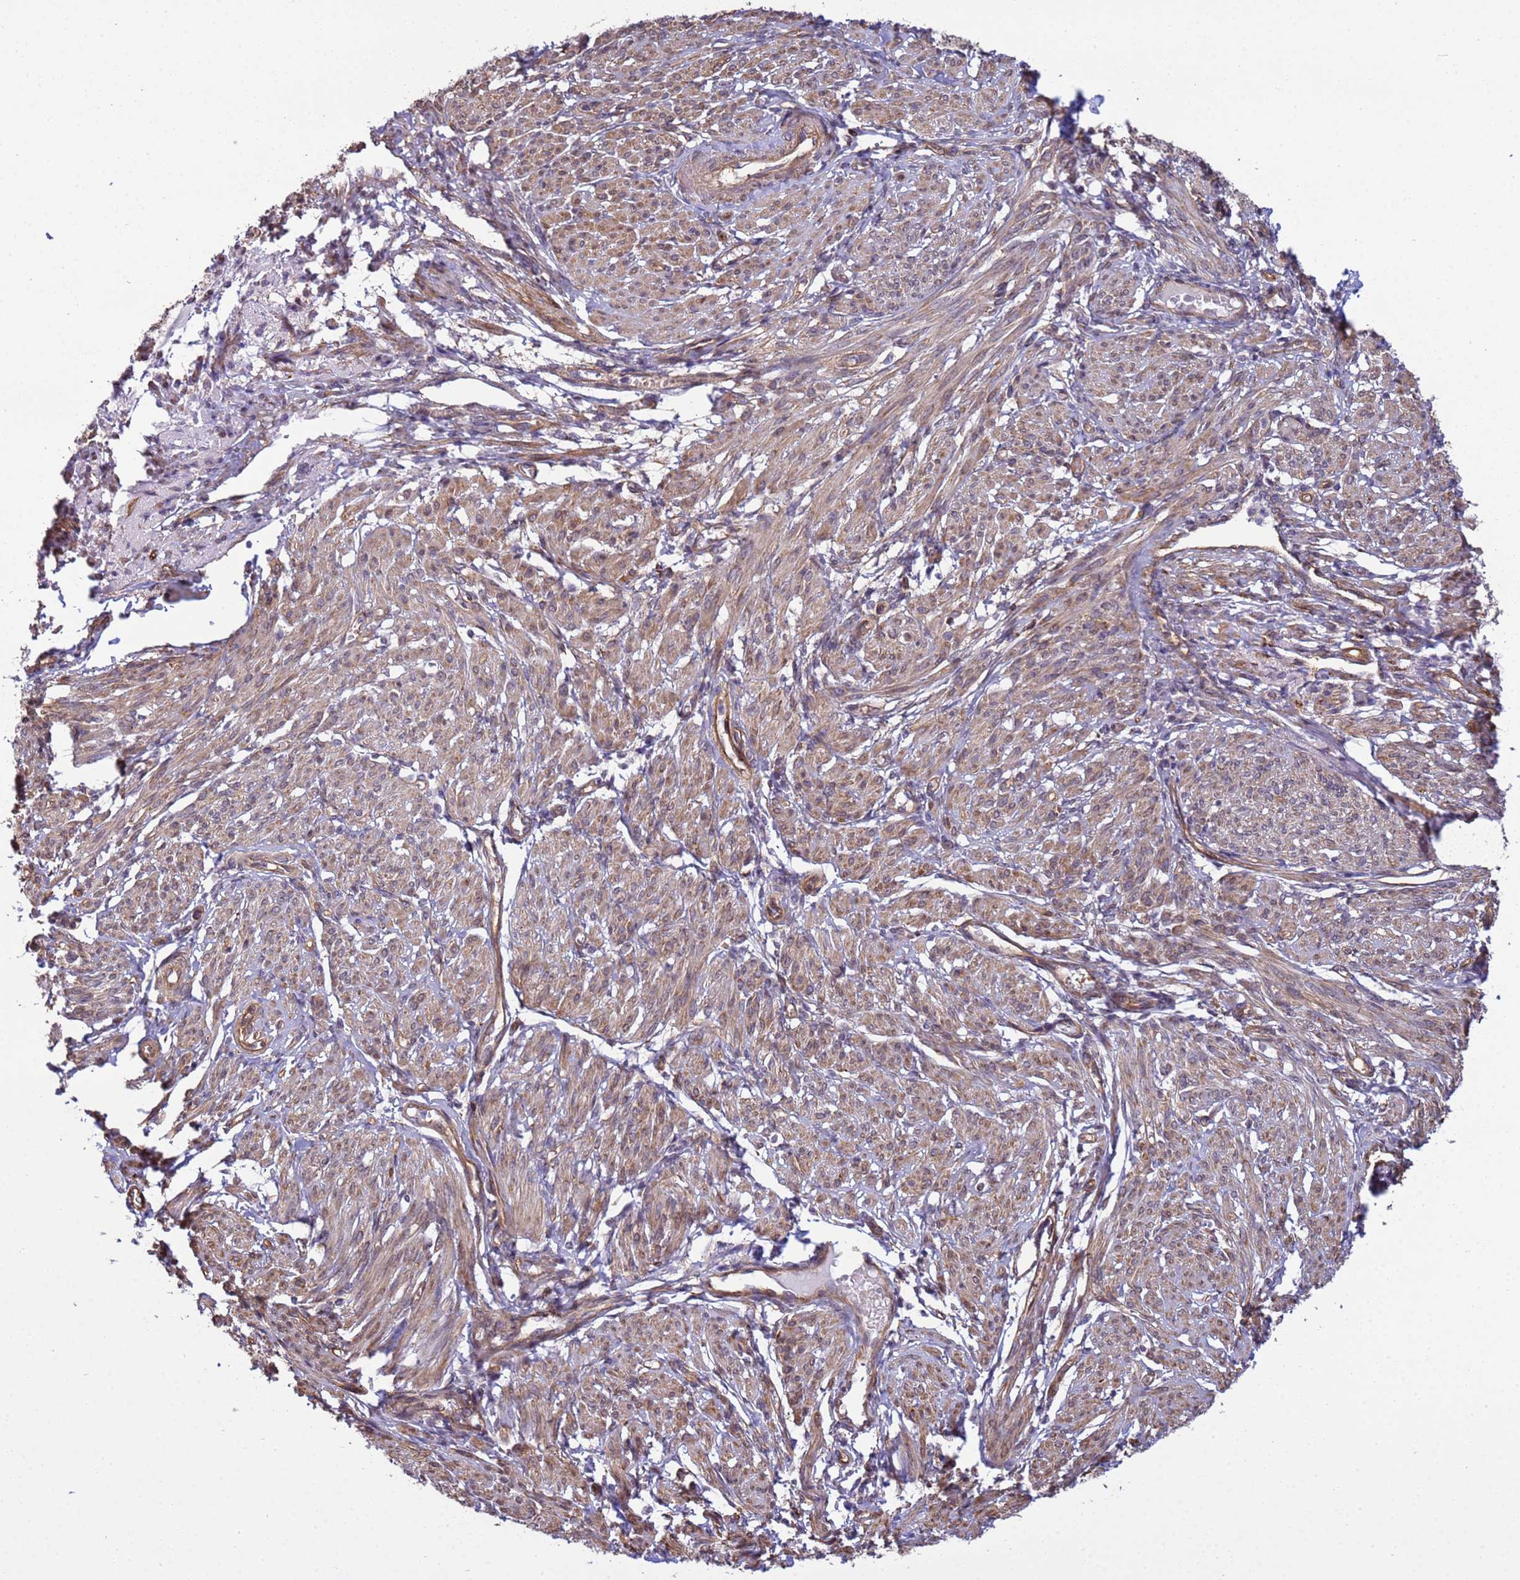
{"staining": {"intensity": "moderate", "quantity": "25%-75%", "location": "cytoplasmic/membranous"}, "tissue": "smooth muscle", "cell_type": "Smooth muscle cells", "image_type": "normal", "snomed": [{"axis": "morphology", "description": "Normal tissue, NOS"}, {"axis": "topography", "description": "Smooth muscle"}], "caption": "Brown immunohistochemical staining in benign human smooth muscle displays moderate cytoplasmic/membranous staining in about 25%-75% of smooth muscle cells.", "gene": "ITGB4", "patient": {"sex": "female", "age": 39}}